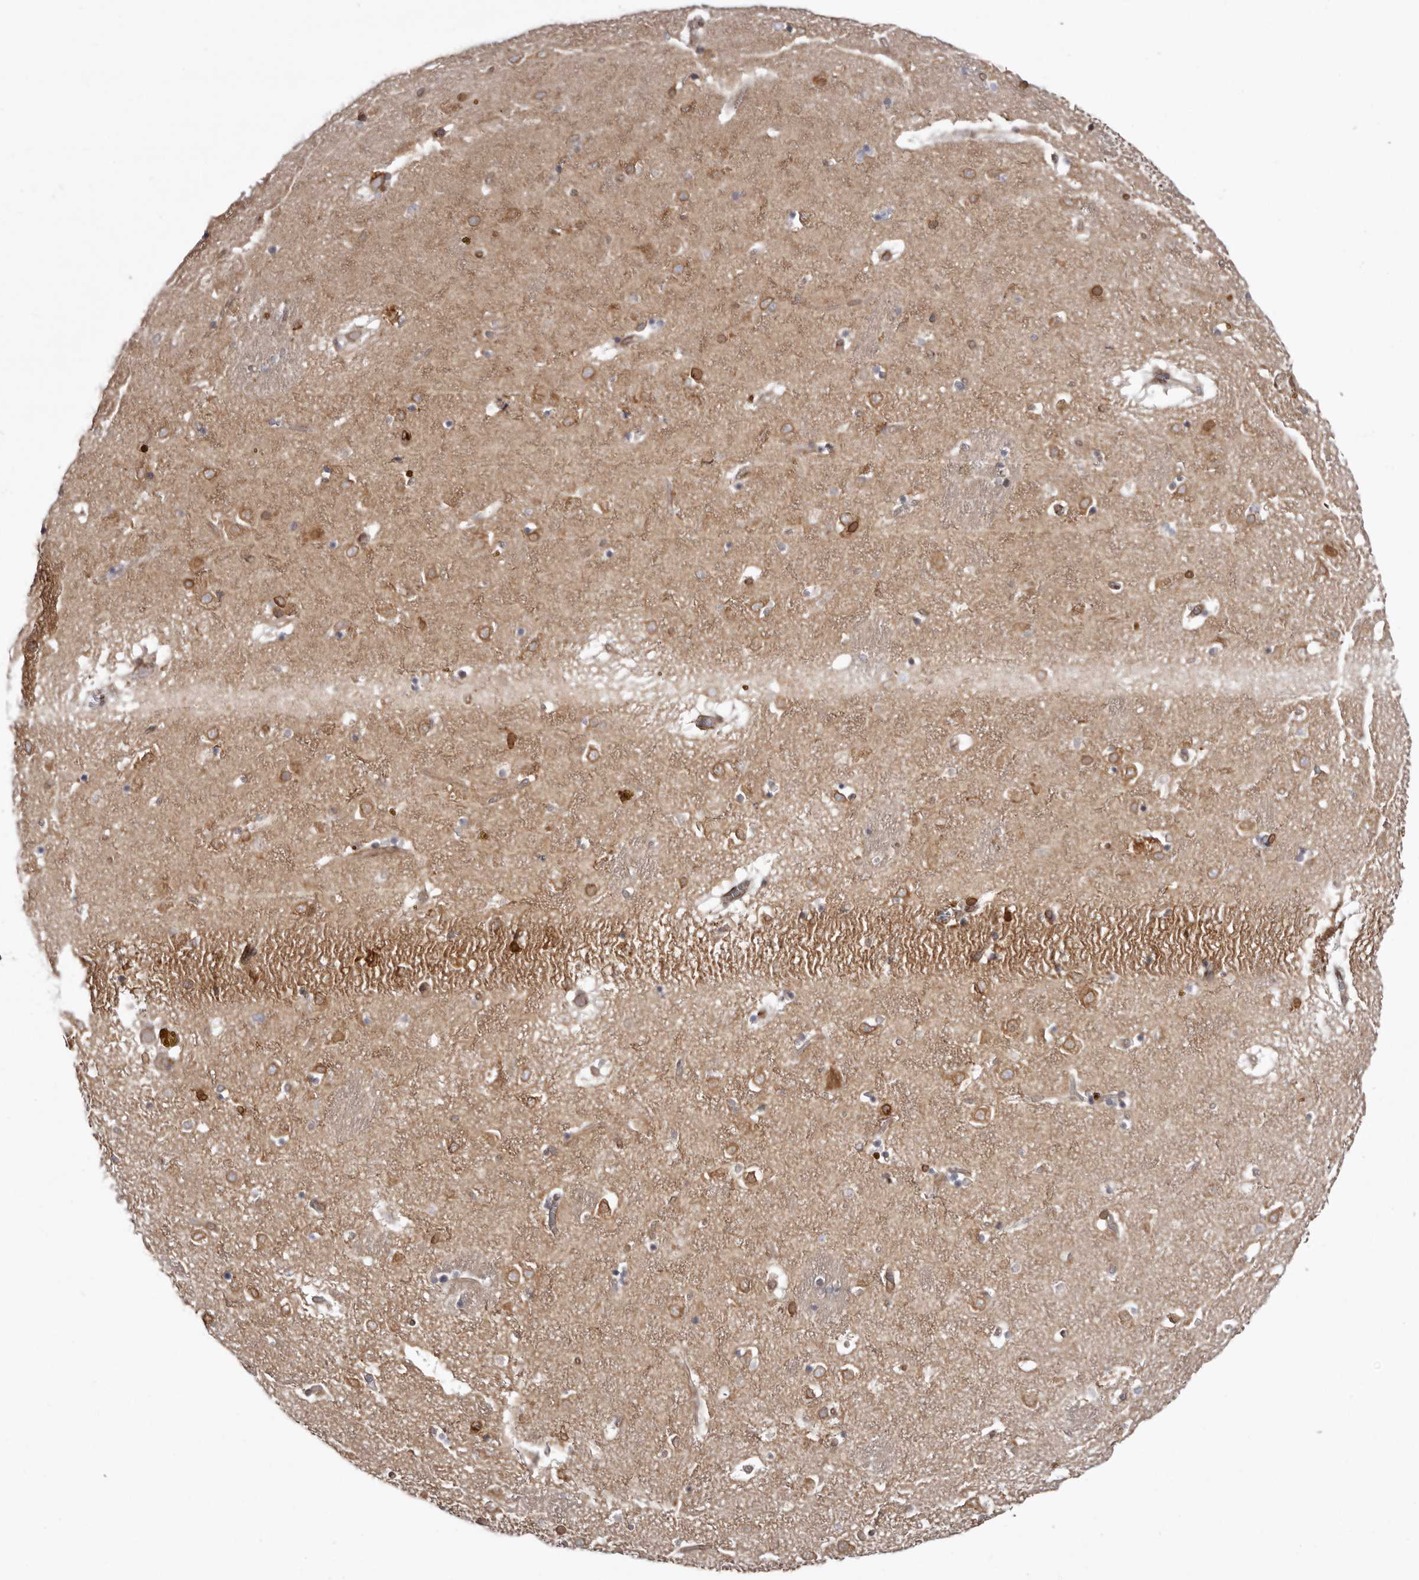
{"staining": {"intensity": "moderate", "quantity": "25%-75%", "location": "cytoplasmic/membranous"}, "tissue": "caudate", "cell_type": "Glial cells", "image_type": "normal", "snomed": [{"axis": "morphology", "description": "Normal tissue, NOS"}, {"axis": "topography", "description": "Lateral ventricle wall"}], "caption": "A histopathology image of human caudate stained for a protein reveals moderate cytoplasmic/membranous brown staining in glial cells.", "gene": "C4orf3", "patient": {"sex": "male", "age": 70}}